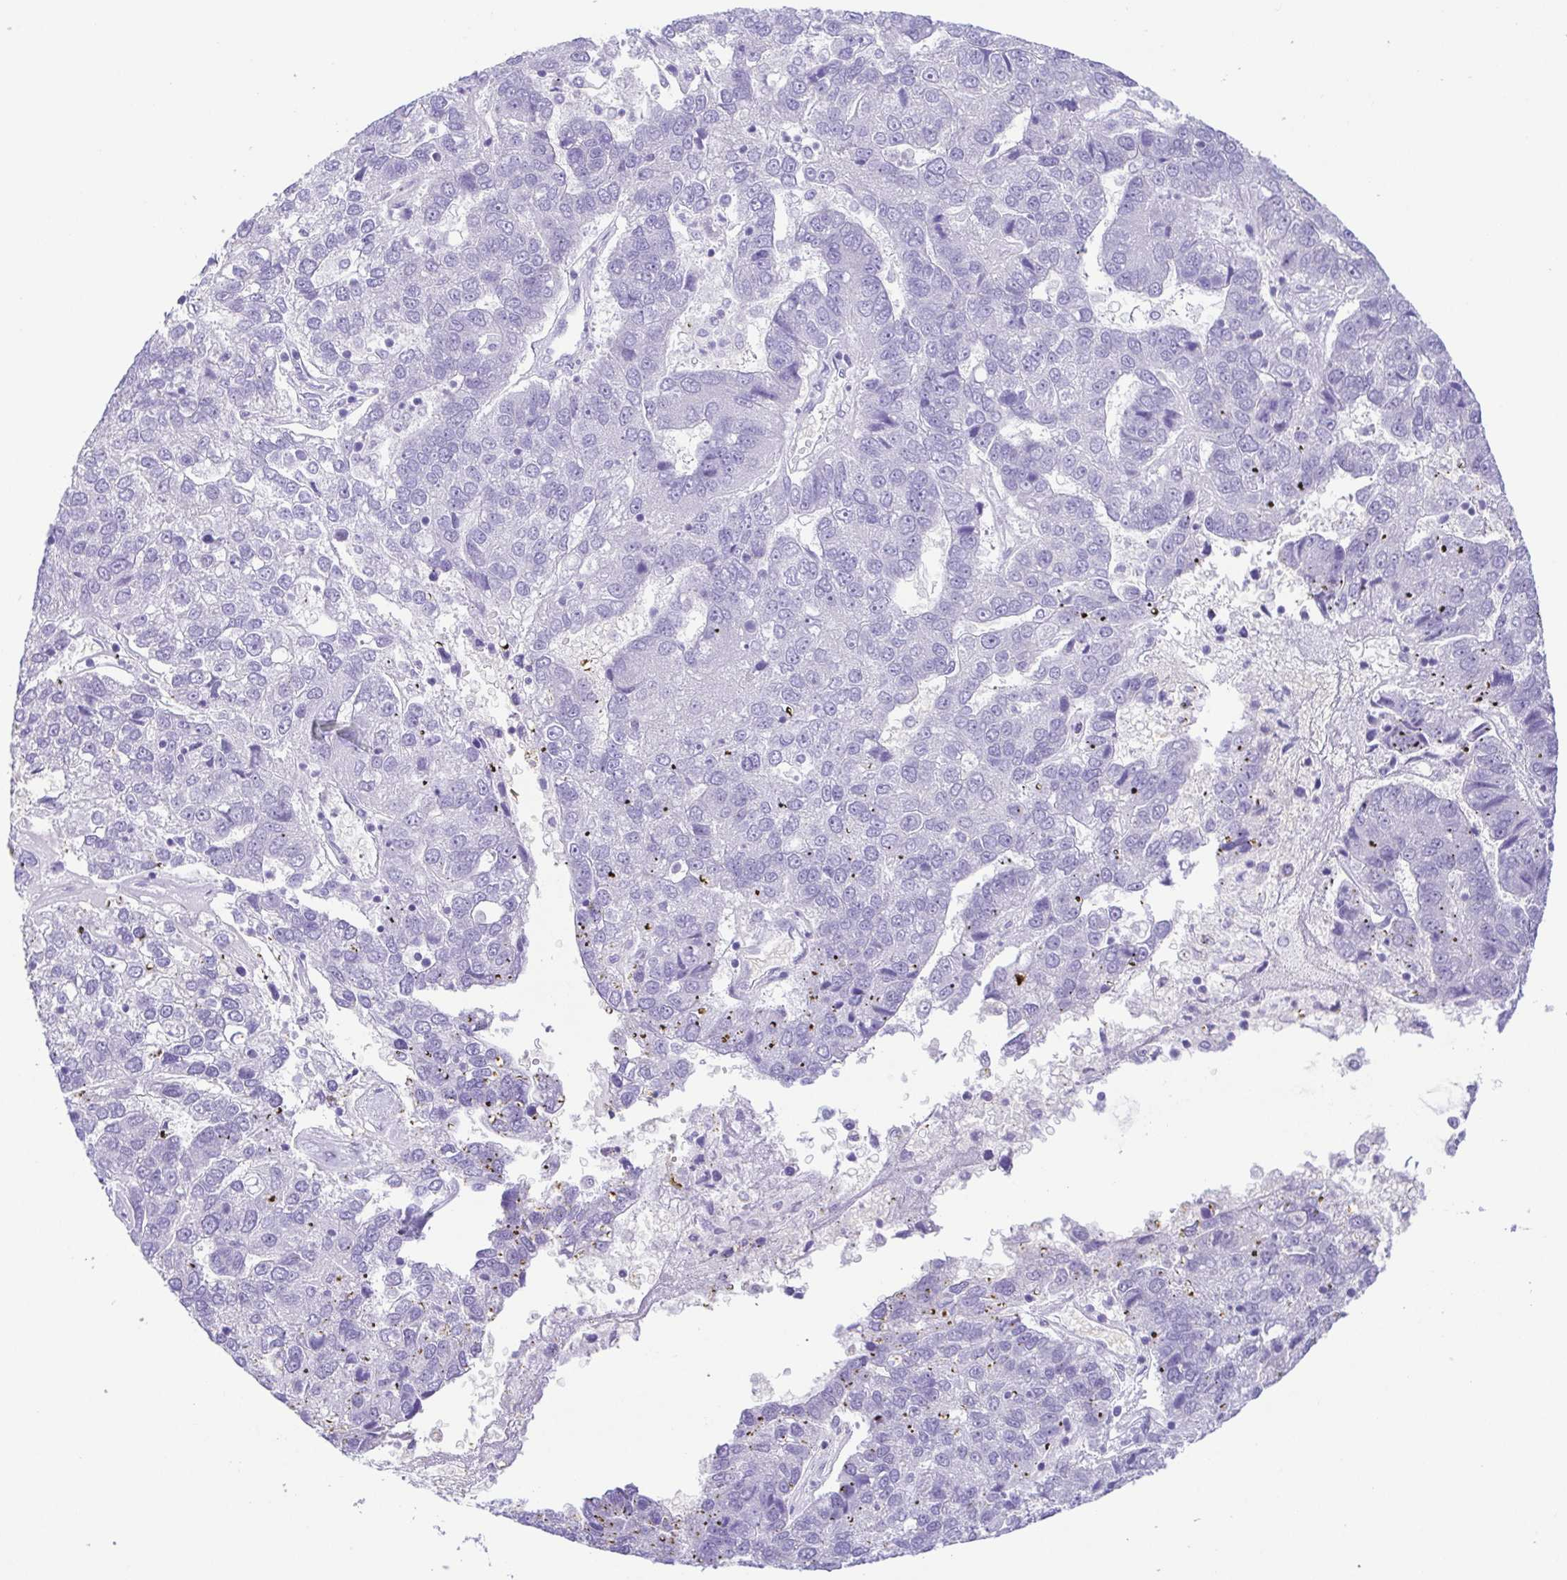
{"staining": {"intensity": "negative", "quantity": "none", "location": "none"}, "tissue": "pancreatic cancer", "cell_type": "Tumor cells", "image_type": "cancer", "snomed": [{"axis": "morphology", "description": "Adenocarcinoma, NOS"}, {"axis": "topography", "description": "Pancreas"}], "caption": "An image of pancreatic cancer stained for a protein demonstrates no brown staining in tumor cells.", "gene": "EPB42", "patient": {"sex": "female", "age": 61}}